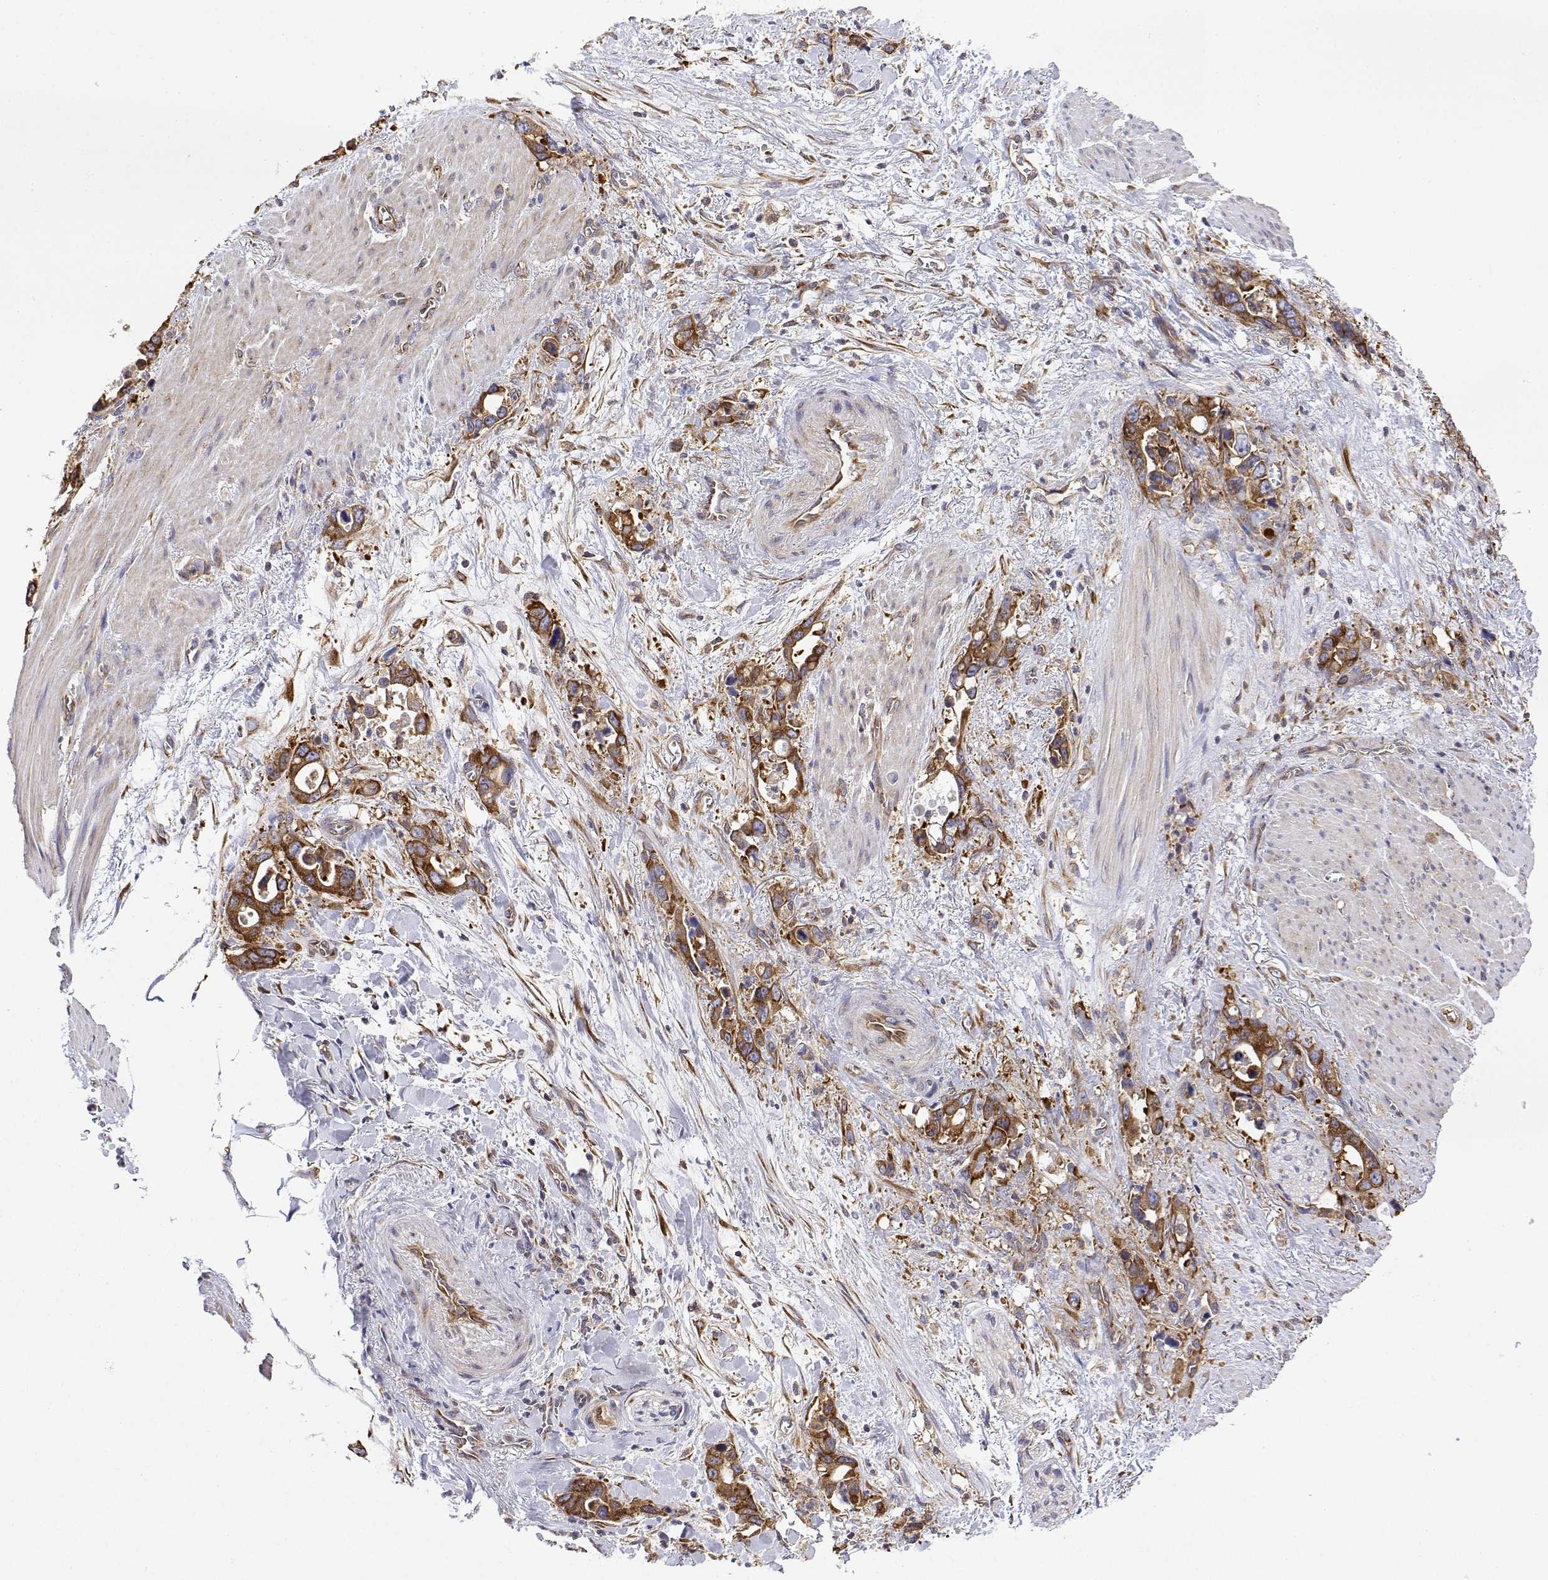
{"staining": {"intensity": "strong", "quantity": ">75%", "location": "cytoplasmic/membranous"}, "tissue": "stomach cancer", "cell_type": "Tumor cells", "image_type": "cancer", "snomed": [{"axis": "morphology", "description": "Normal tissue, NOS"}, {"axis": "morphology", "description": "Adenocarcinoma, NOS"}, {"axis": "topography", "description": "Esophagus"}, {"axis": "topography", "description": "Stomach, upper"}], "caption": "Human adenocarcinoma (stomach) stained with a protein marker demonstrates strong staining in tumor cells.", "gene": "EEF1G", "patient": {"sex": "male", "age": 74}}